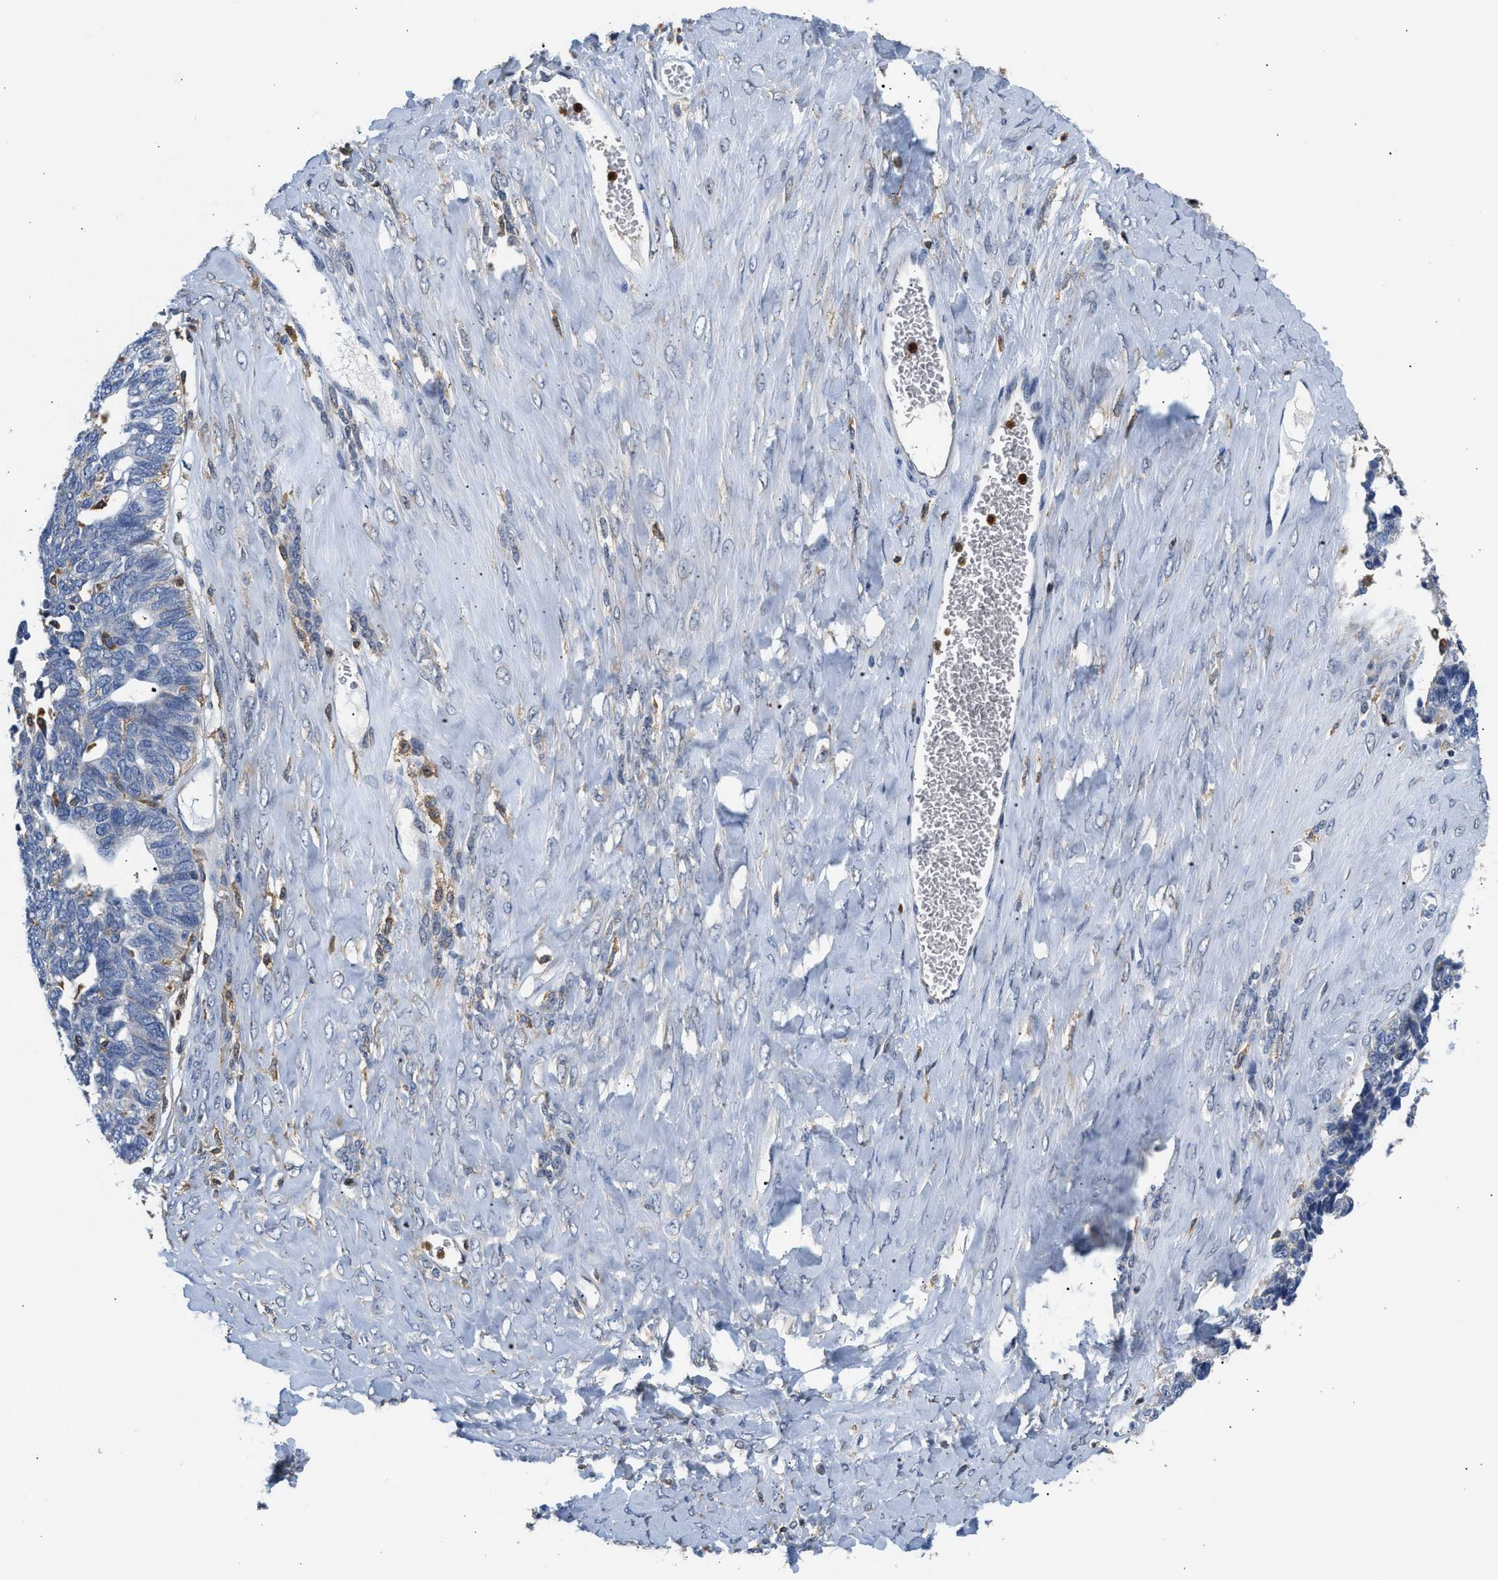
{"staining": {"intensity": "negative", "quantity": "none", "location": "none"}, "tissue": "ovarian cancer", "cell_type": "Tumor cells", "image_type": "cancer", "snomed": [{"axis": "morphology", "description": "Cystadenocarcinoma, serous, NOS"}, {"axis": "topography", "description": "Ovary"}], "caption": "Tumor cells are negative for brown protein staining in serous cystadenocarcinoma (ovarian).", "gene": "RAB31", "patient": {"sex": "female", "age": 79}}